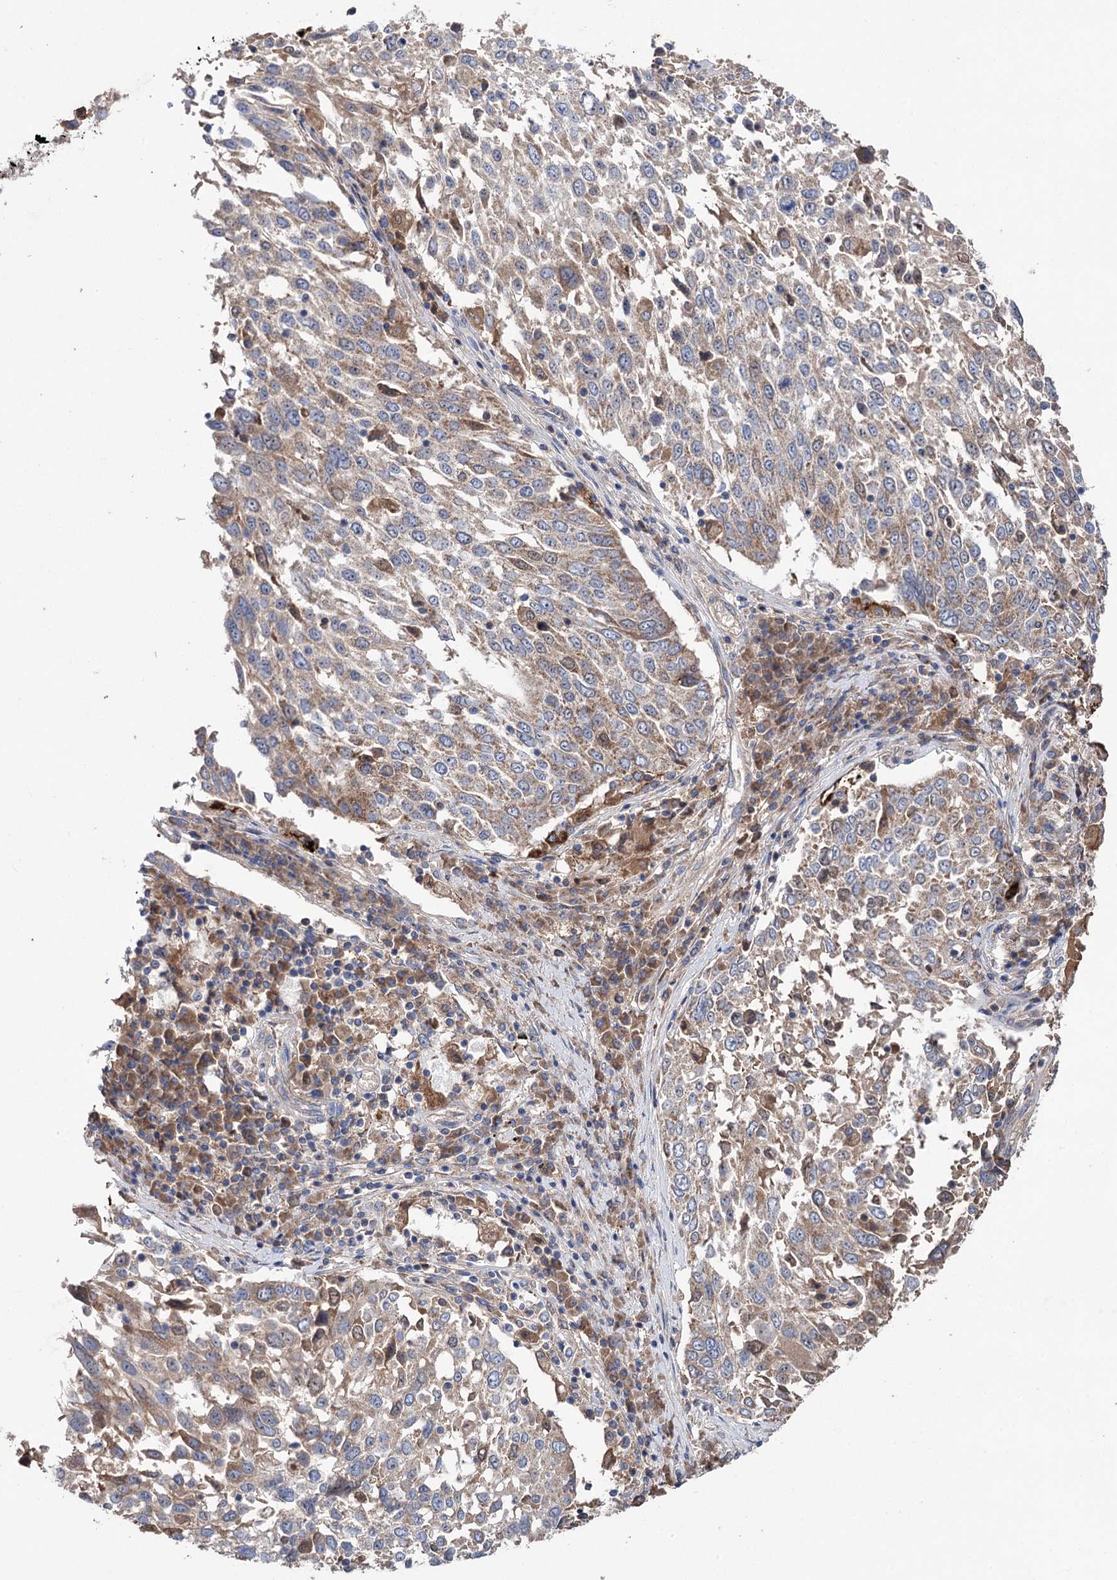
{"staining": {"intensity": "weak", "quantity": ">75%", "location": "cytoplasmic/membranous"}, "tissue": "lung cancer", "cell_type": "Tumor cells", "image_type": "cancer", "snomed": [{"axis": "morphology", "description": "Squamous cell carcinoma, NOS"}, {"axis": "topography", "description": "Lung"}], "caption": "Weak cytoplasmic/membranous staining for a protein is identified in approximately >75% of tumor cells of lung cancer (squamous cell carcinoma) using immunohistochemistry (IHC).", "gene": "CLPB", "patient": {"sex": "male", "age": 65}}